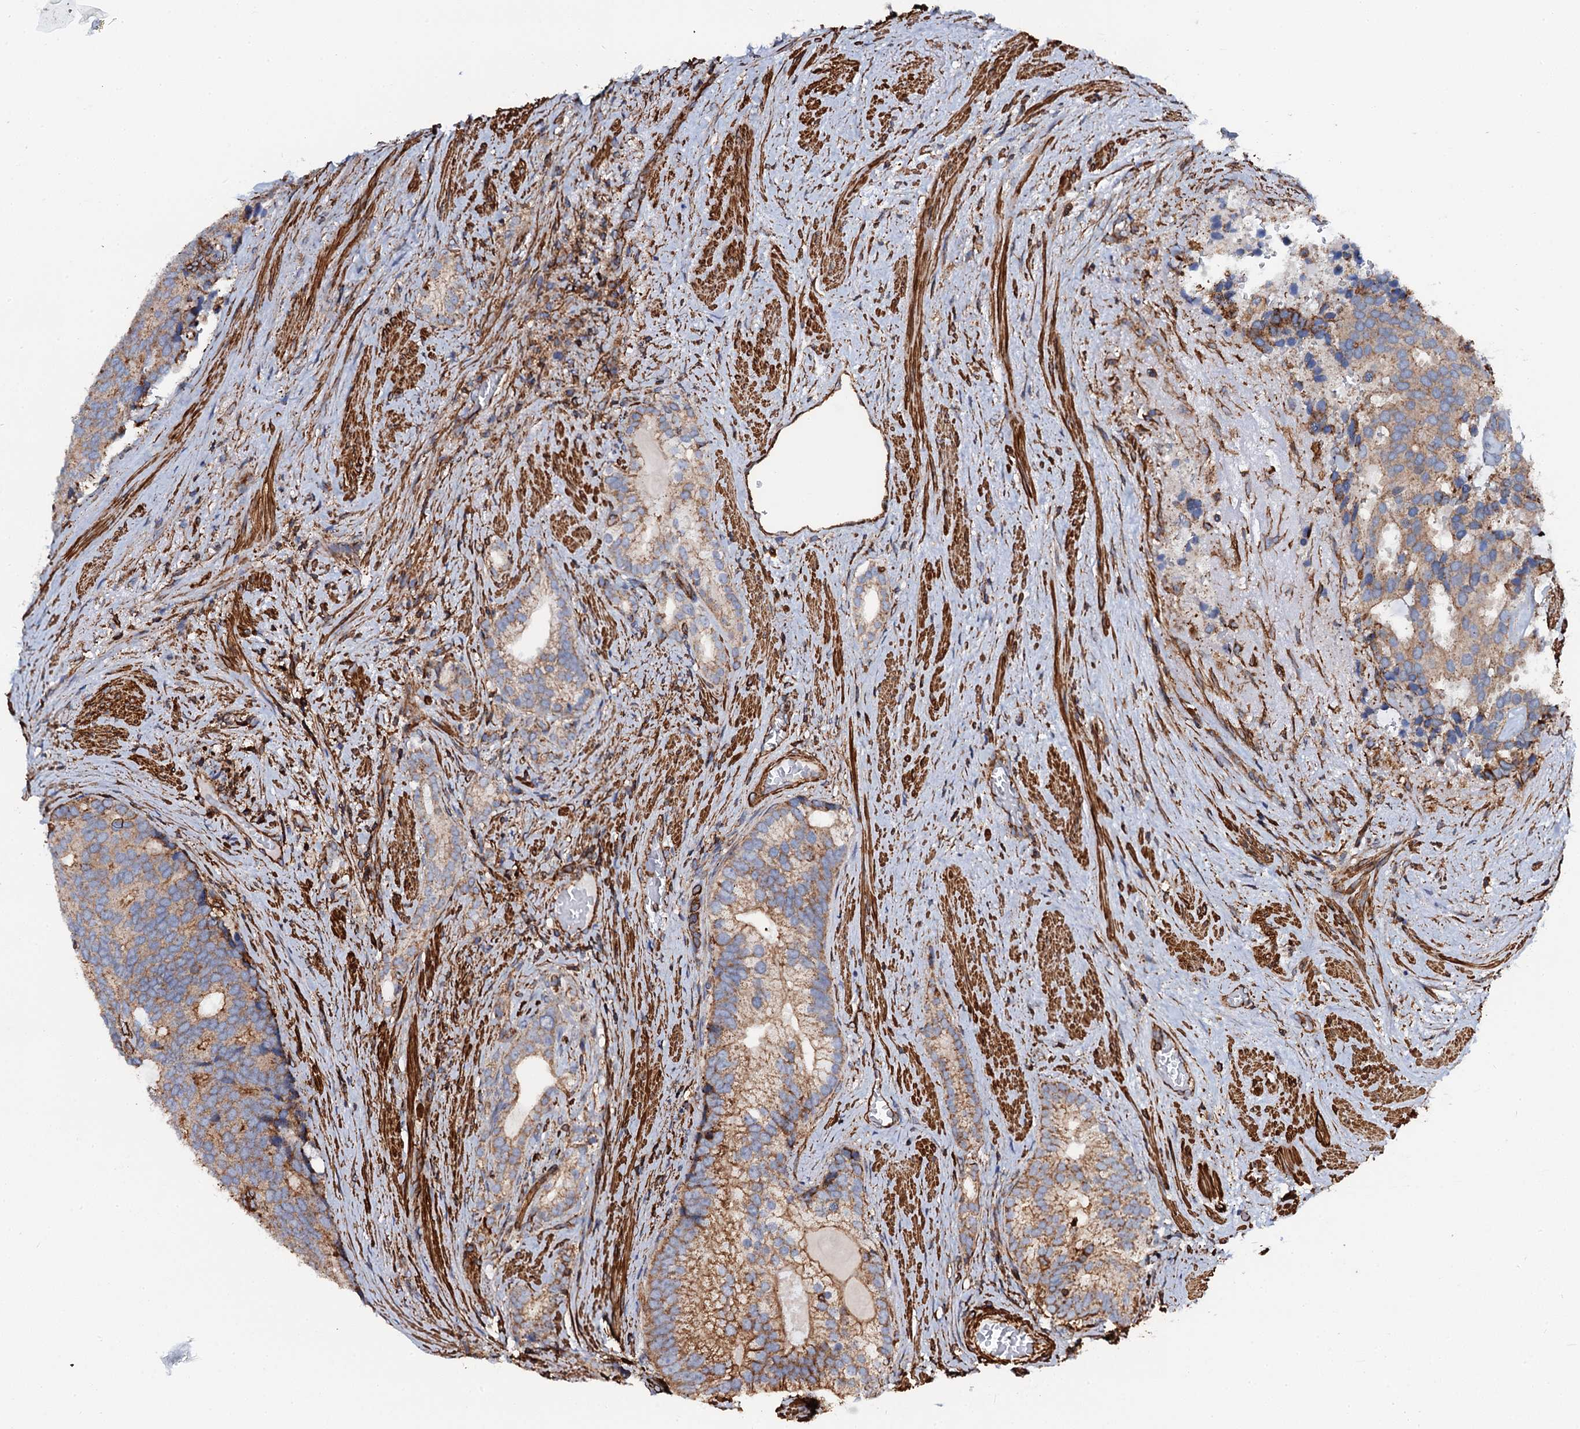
{"staining": {"intensity": "moderate", "quantity": ">75%", "location": "cytoplasmic/membranous"}, "tissue": "prostate cancer", "cell_type": "Tumor cells", "image_type": "cancer", "snomed": [{"axis": "morphology", "description": "Adenocarcinoma, Low grade"}, {"axis": "topography", "description": "Prostate"}], "caption": "An immunohistochemistry image of neoplastic tissue is shown. Protein staining in brown labels moderate cytoplasmic/membranous positivity in adenocarcinoma (low-grade) (prostate) within tumor cells. Ihc stains the protein in brown and the nuclei are stained blue.", "gene": "INTS10", "patient": {"sex": "male", "age": 71}}